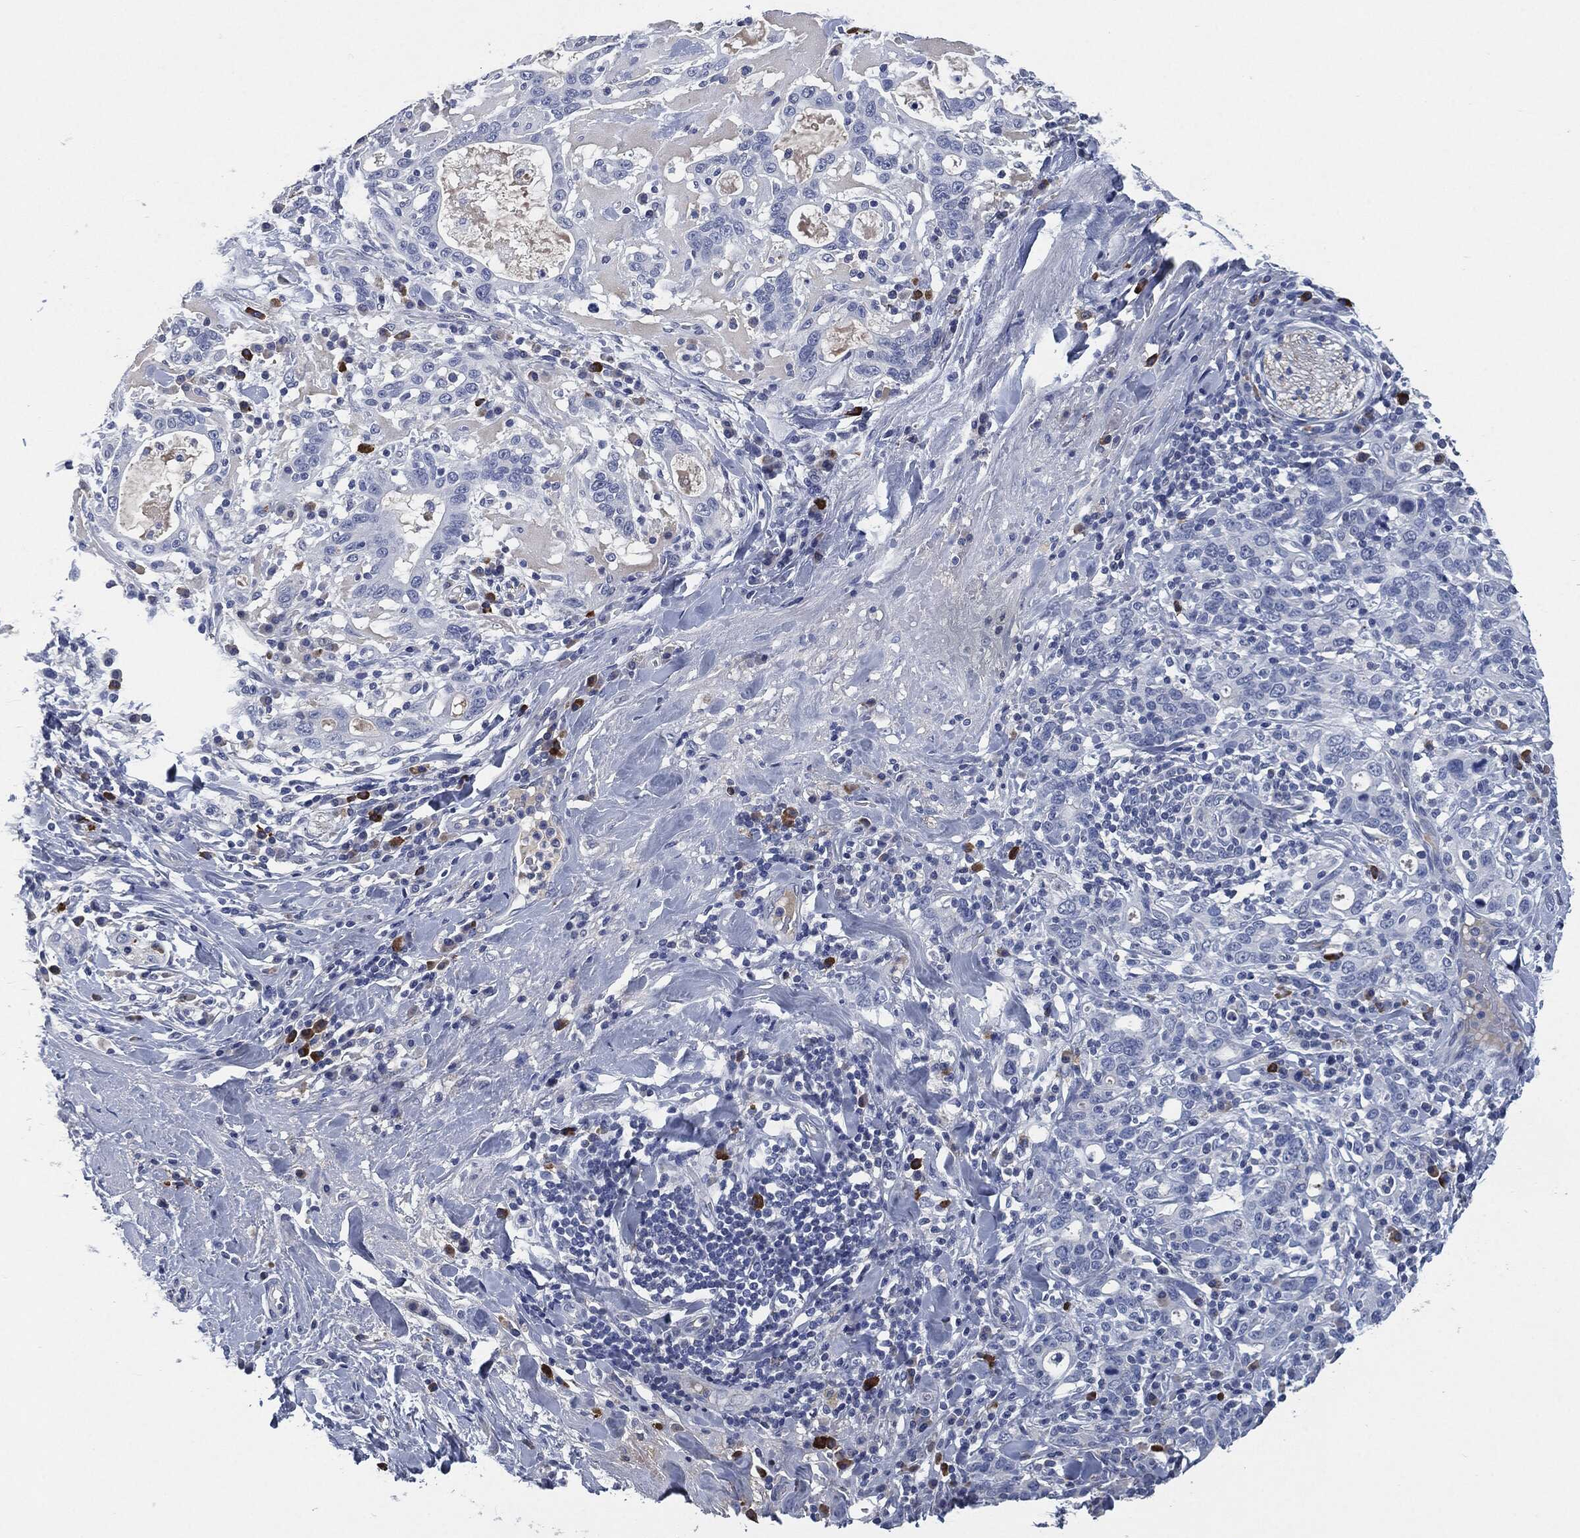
{"staining": {"intensity": "negative", "quantity": "none", "location": "none"}, "tissue": "stomach cancer", "cell_type": "Tumor cells", "image_type": "cancer", "snomed": [{"axis": "morphology", "description": "Adenocarcinoma, NOS"}, {"axis": "topography", "description": "Stomach"}], "caption": "Stomach adenocarcinoma stained for a protein using immunohistochemistry displays no expression tumor cells.", "gene": "CD27", "patient": {"sex": "male", "age": 79}}